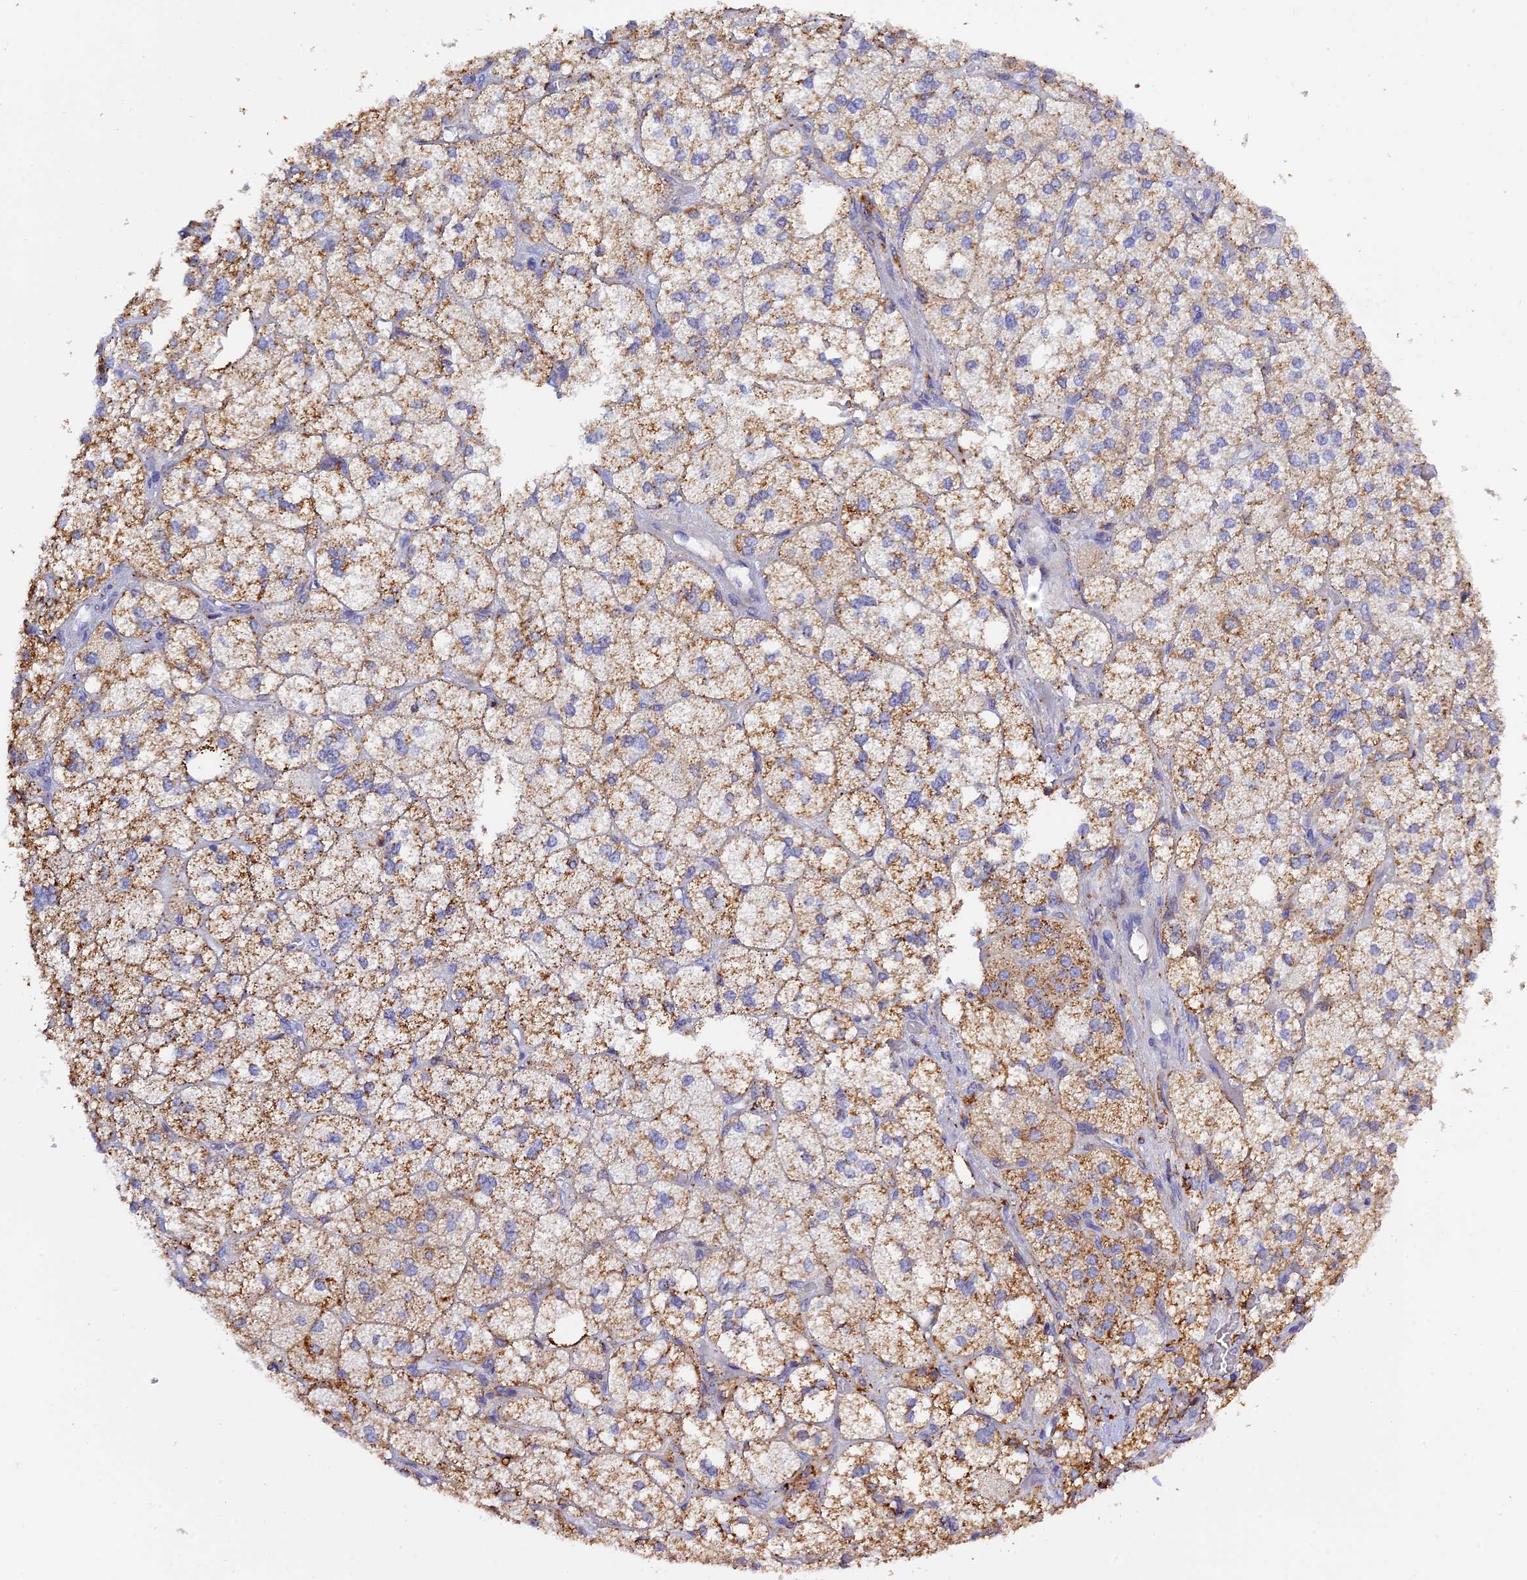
{"staining": {"intensity": "moderate", "quantity": ">75%", "location": "cytoplasmic/membranous"}, "tissue": "adrenal gland", "cell_type": "Glandular cells", "image_type": "normal", "snomed": [{"axis": "morphology", "description": "Normal tissue, NOS"}, {"axis": "topography", "description": "Adrenal gland"}], "caption": "DAB immunohistochemical staining of normal human adrenal gland reveals moderate cytoplasmic/membranous protein positivity in approximately >75% of glandular cells. The staining was performed using DAB to visualize the protein expression in brown, while the nuclei were stained in blue with hematoxylin (Magnification: 20x).", "gene": "RPGRIP1L", "patient": {"sex": "male", "age": 61}}